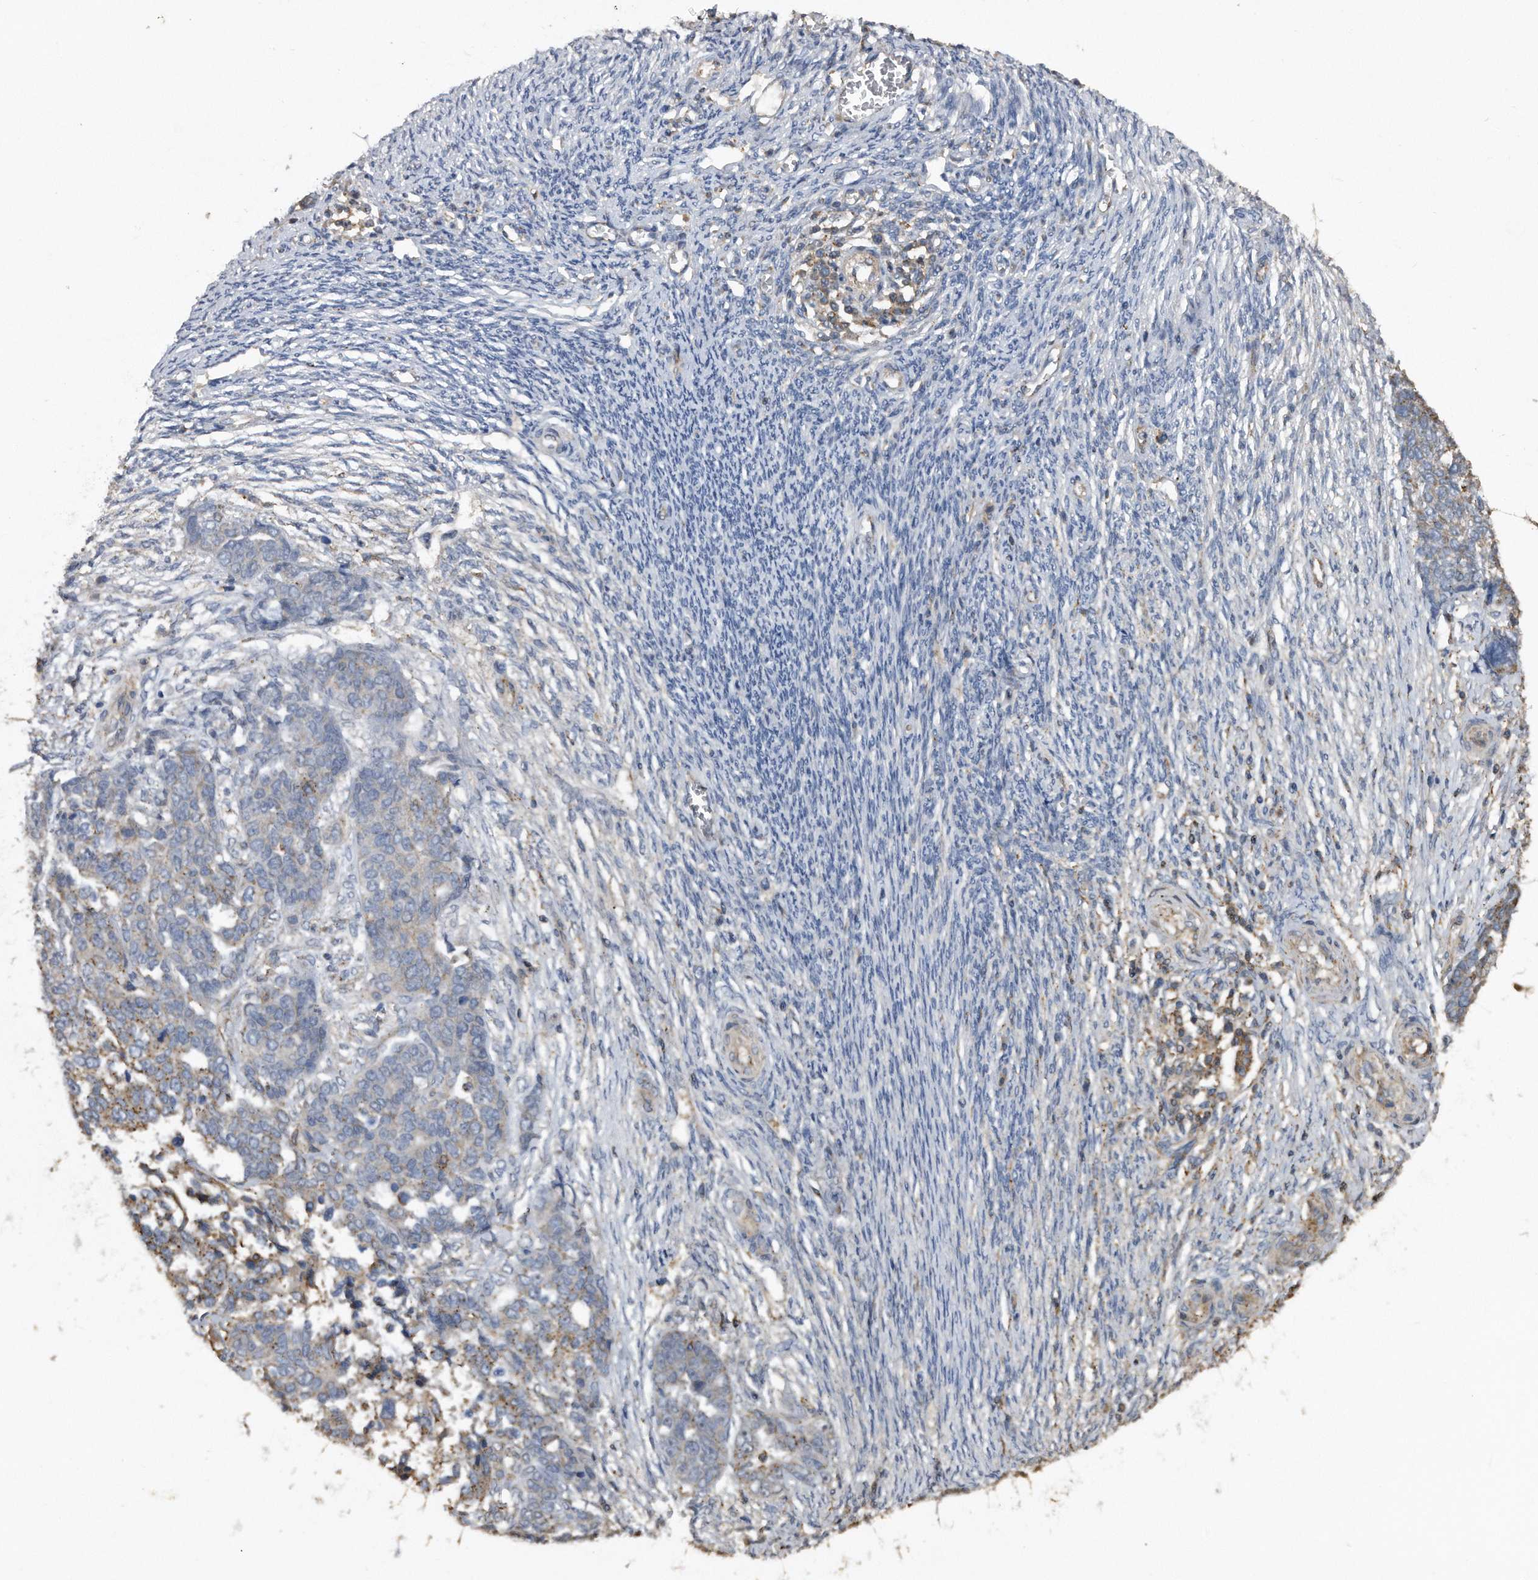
{"staining": {"intensity": "moderate", "quantity": "<25%", "location": "cytoplasmic/membranous"}, "tissue": "ovarian cancer", "cell_type": "Tumor cells", "image_type": "cancer", "snomed": [{"axis": "morphology", "description": "Cystadenocarcinoma, serous, NOS"}, {"axis": "topography", "description": "Ovary"}], "caption": "Protein expression by immunohistochemistry reveals moderate cytoplasmic/membranous positivity in approximately <25% of tumor cells in ovarian serous cystadenocarcinoma.", "gene": "KCND3", "patient": {"sex": "female", "age": 44}}